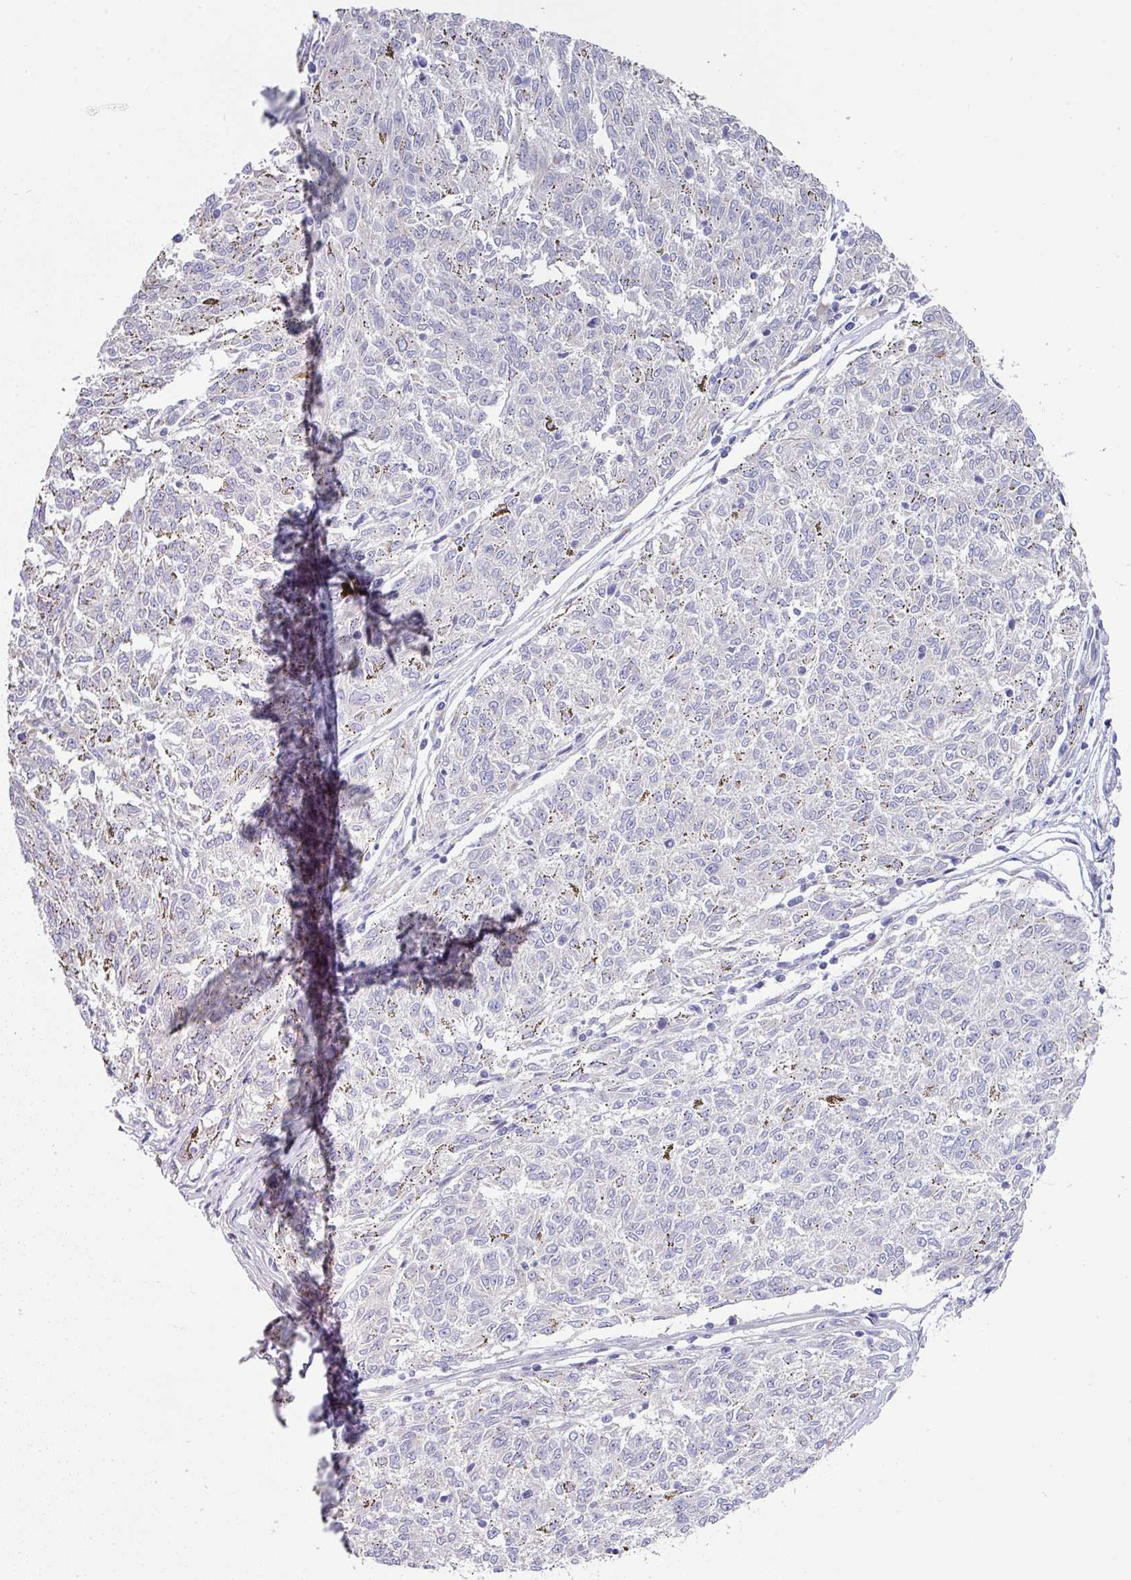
{"staining": {"intensity": "negative", "quantity": "none", "location": "none"}, "tissue": "melanoma", "cell_type": "Tumor cells", "image_type": "cancer", "snomed": [{"axis": "morphology", "description": "Malignant melanoma, NOS"}, {"axis": "topography", "description": "Skin"}], "caption": "DAB (3,3'-diaminobenzidine) immunohistochemical staining of human malignant melanoma reveals no significant positivity in tumor cells.", "gene": "TMED5", "patient": {"sex": "female", "age": 72}}